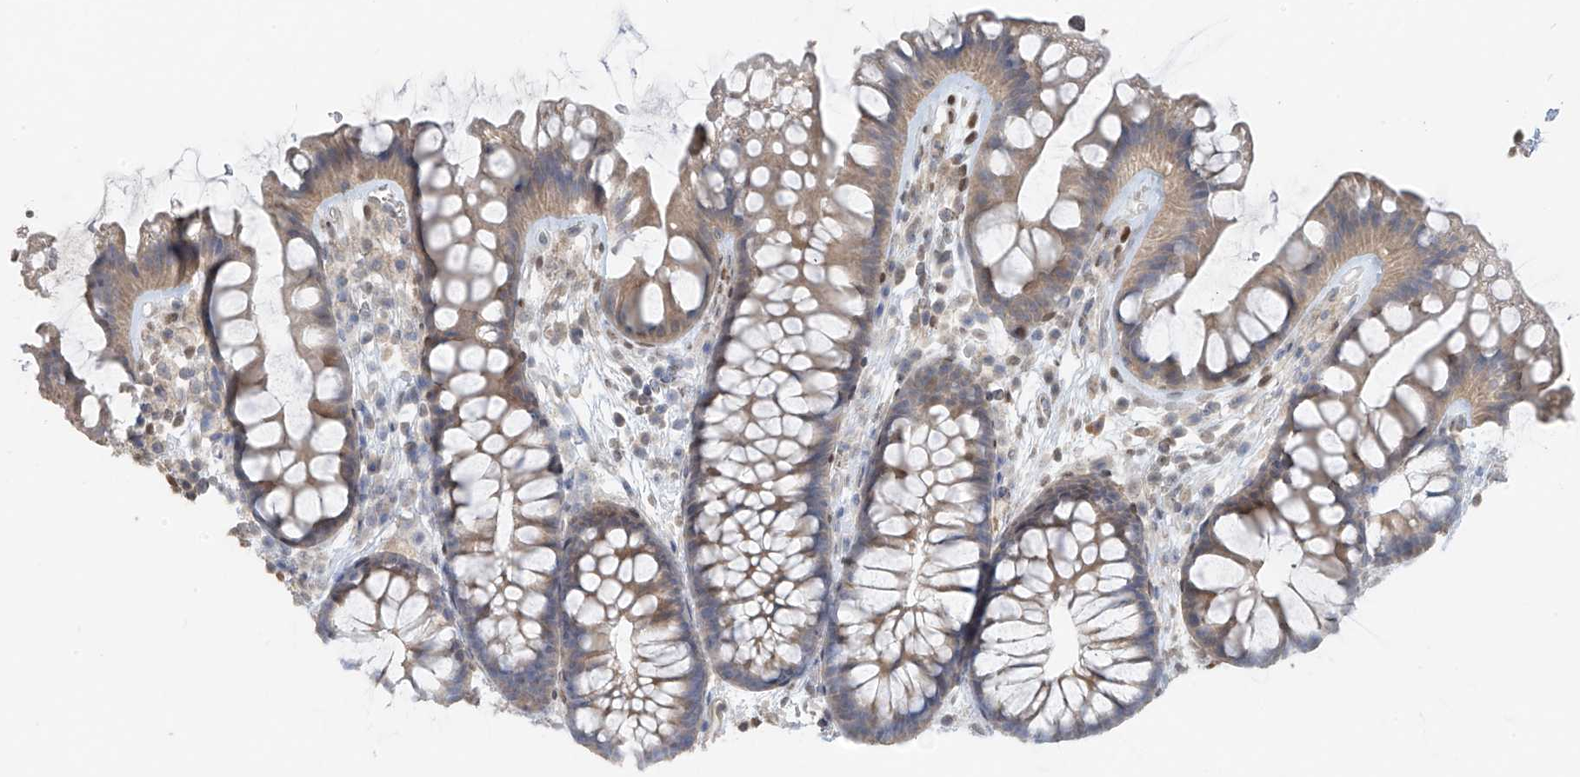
{"staining": {"intensity": "weak", "quantity": ">75%", "location": "cytoplasmic/membranous"}, "tissue": "colon", "cell_type": "Endothelial cells", "image_type": "normal", "snomed": [{"axis": "morphology", "description": "Normal tissue, NOS"}, {"axis": "topography", "description": "Colon"}], "caption": "High-power microscopy captured an immunohistochemistry (IHC) photomicrograph of normal colon, revealing weak cytoplasmic/membranous expression in about >75% of endothelial cells.", "gene": "HOXA11", "patient": {"sex": "female", "age": 62}}